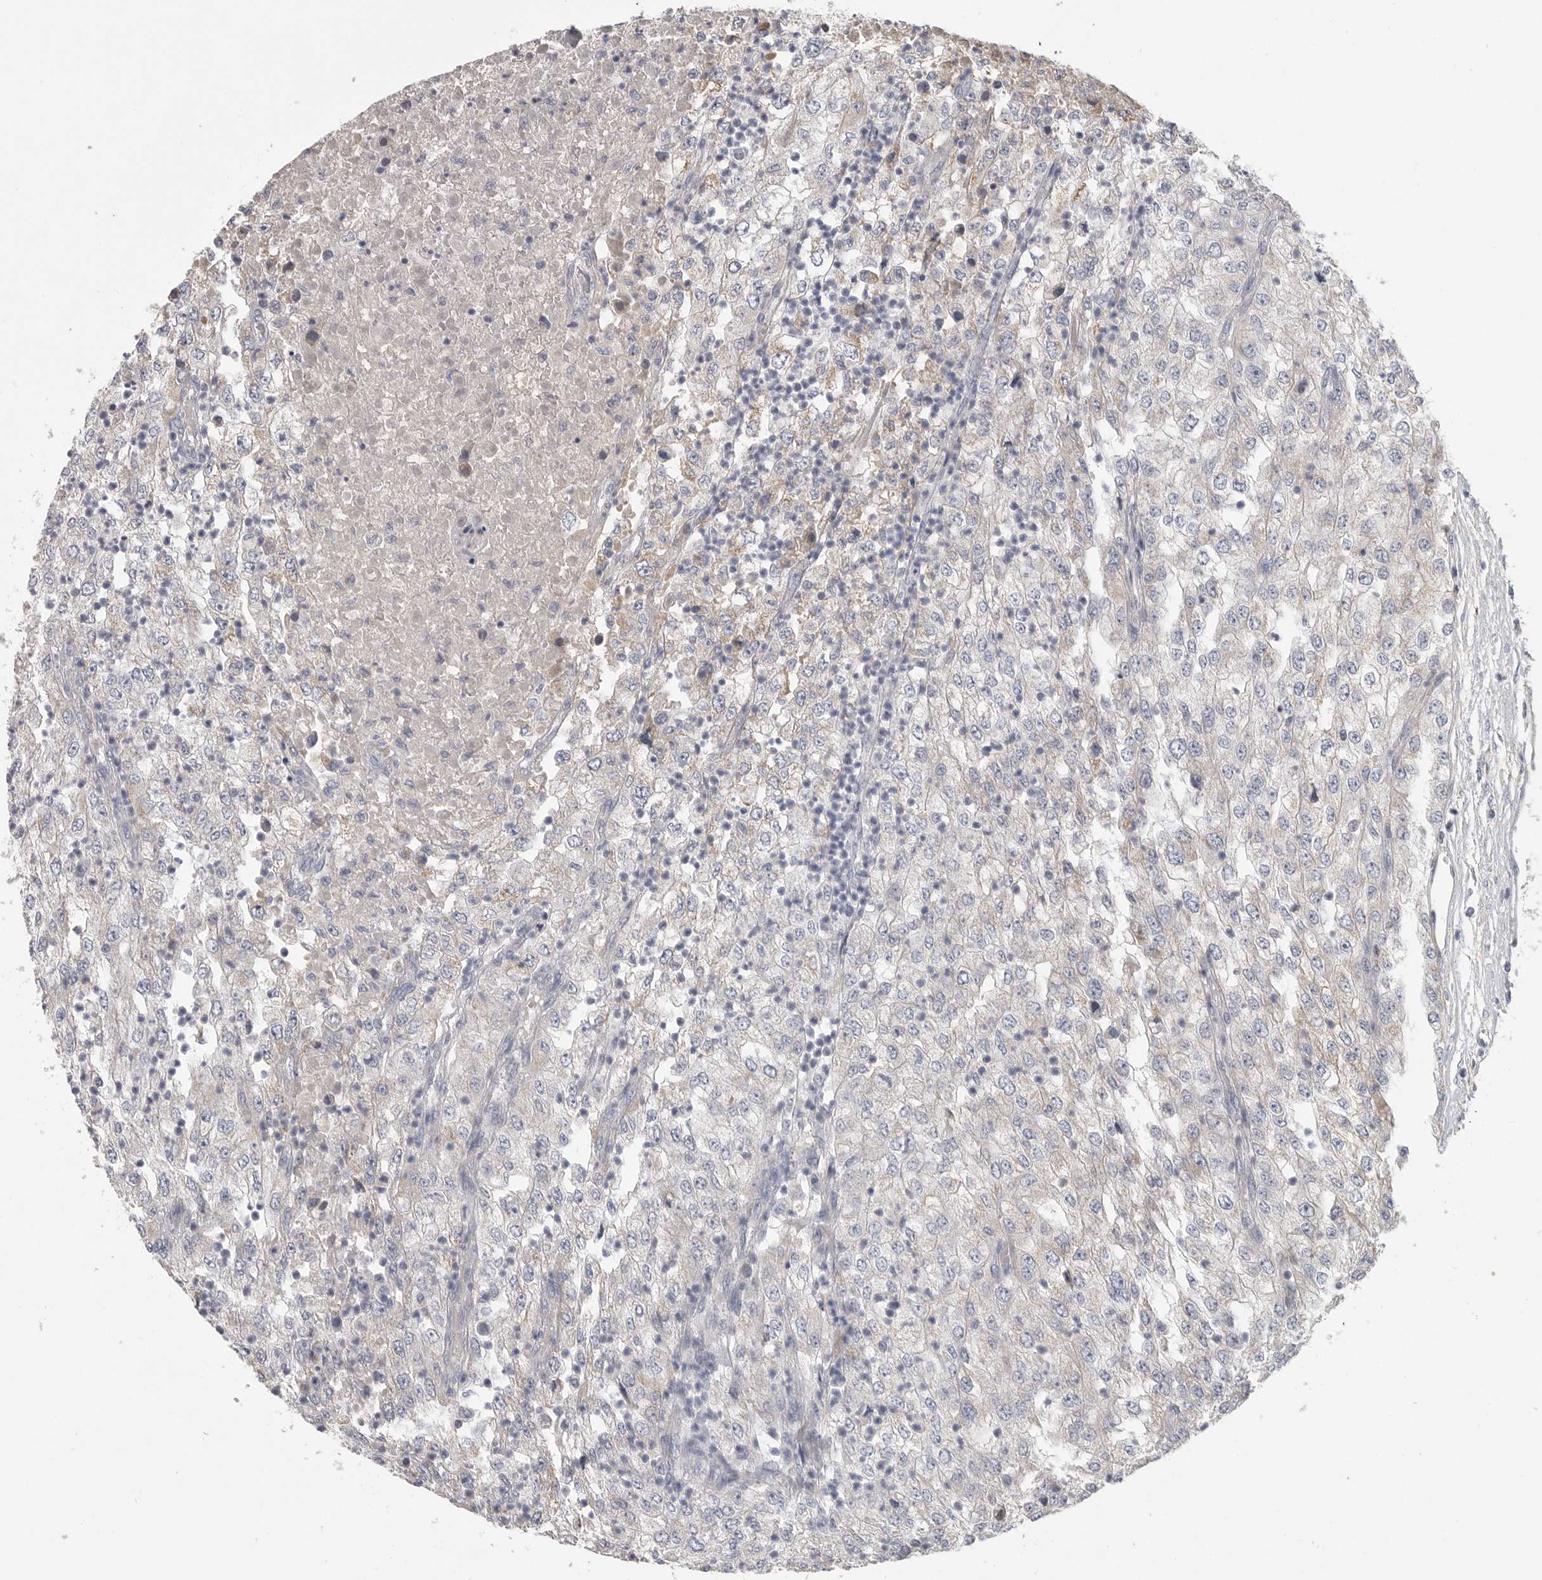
{"staining": {"intensity": "weak", "quantity": "<25%", "location": "cytoplasmic/membranous"}, "tissue": "renal cancer", "cell_type": "Tumor cells", "image_type": "cancer", "snomed": [{"axis": "morphology", "description": "Adenocarcinoma, NOS"}, {"axis": "topography", "description": "Kidney"}], "caption": "Immunohistochemistry of human renal adenocarcinoma exhibits no staining in tumor cells.", "gene": "SDC3", "patient": {"sex": "female", "age": 54}}